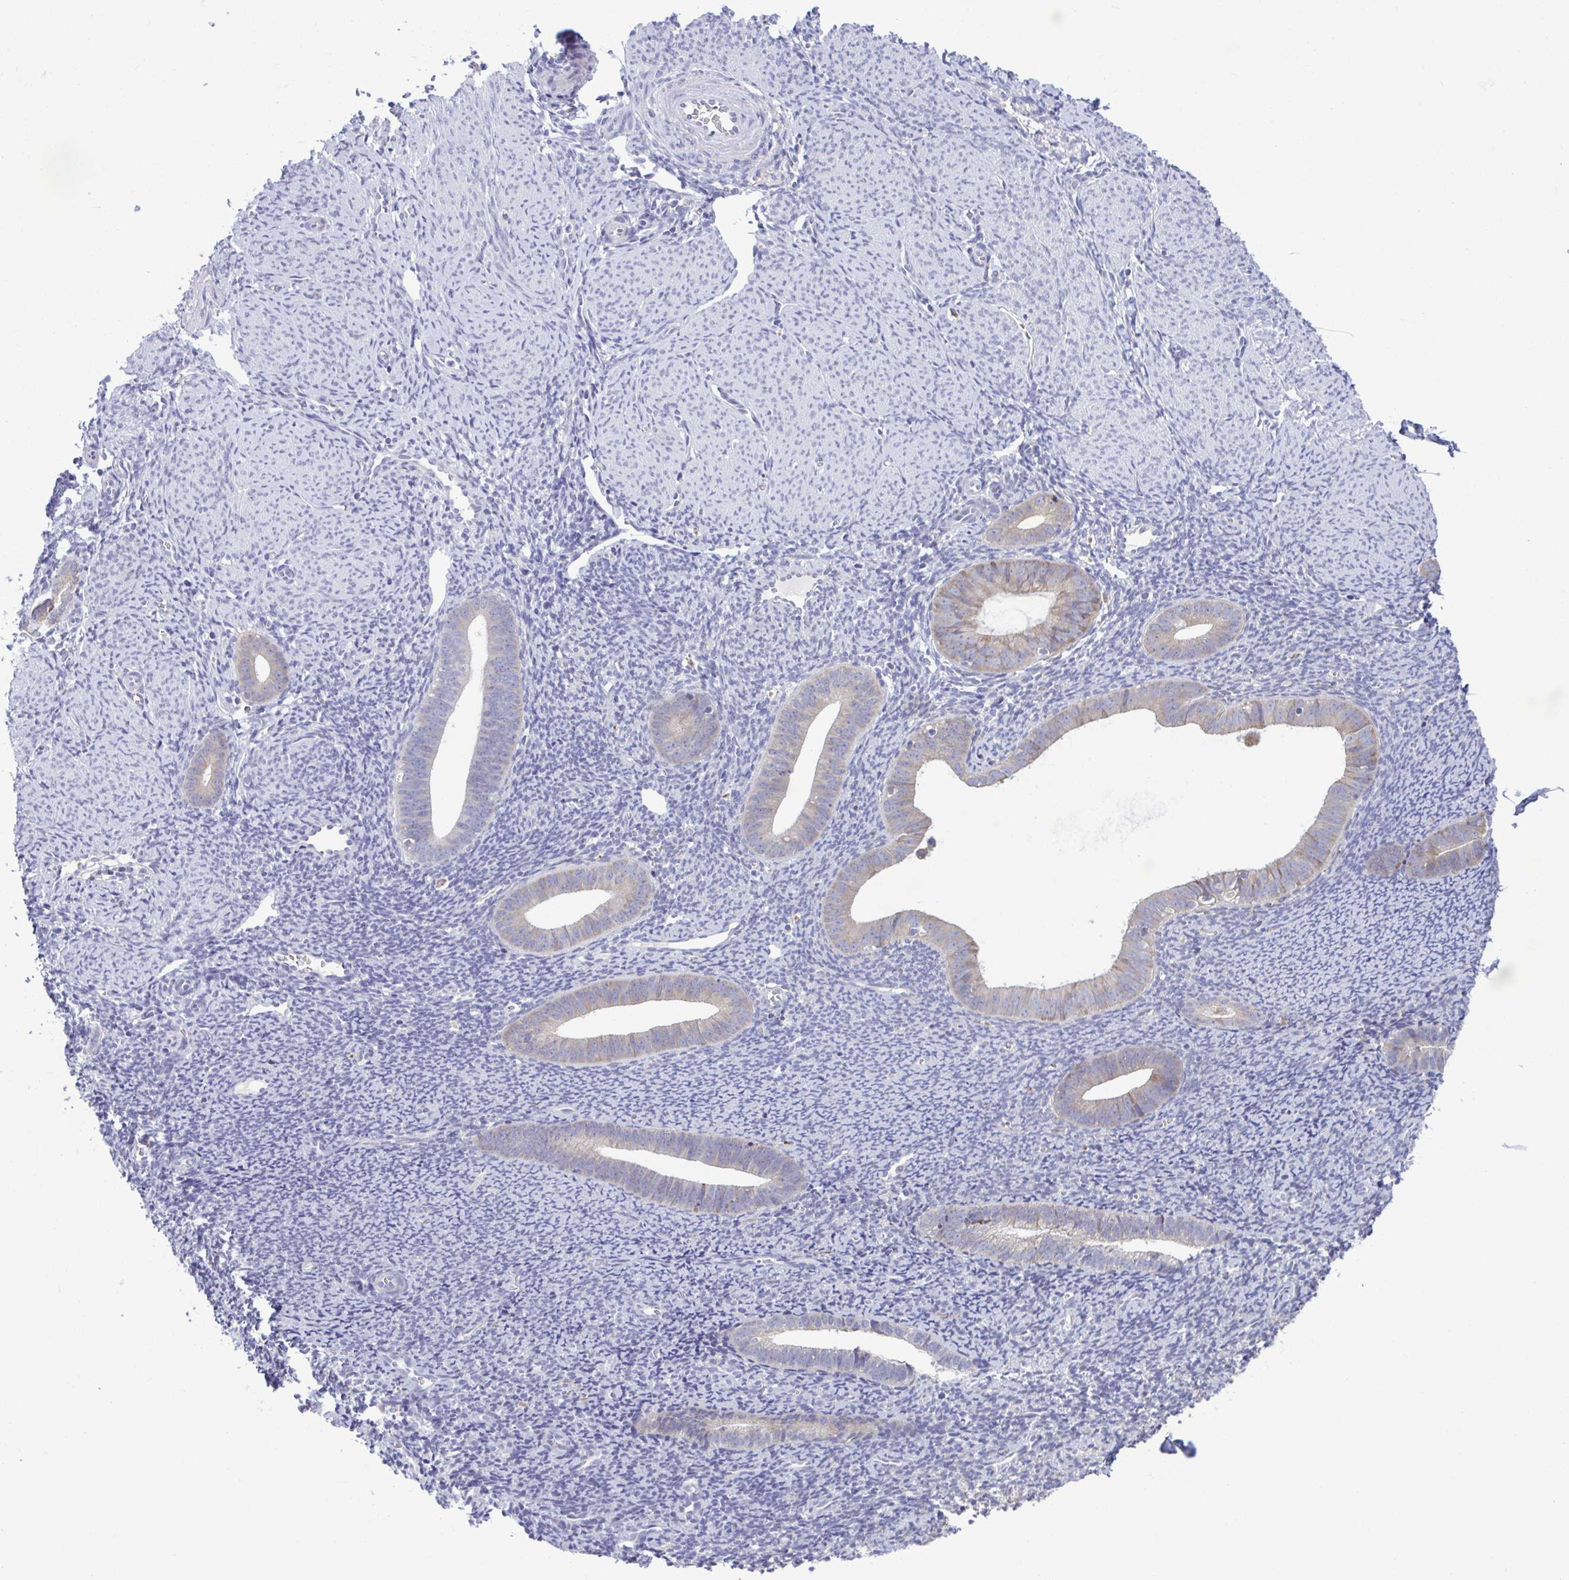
{"staining": {"intensity": "negative", "quantity": "none", "location": "none"}, "tissue": "endometrium", "cell_type": "Cells in endometrial stroma", "image_type": "normal", "snomed": [{"axis": "morphology", "description": "Normal tissue, NOS"}, {"axis": "topography", "description": "Endometrium"}], "caption": "IHC histopathology image of unremarkable endometrium stained for a protein (brown), which demonstrates no expression in cells in endometrial stroma. Nuclei are stained in blue.", "gene": "PIGK", "patient": {"sex": "female", "age": 39}}